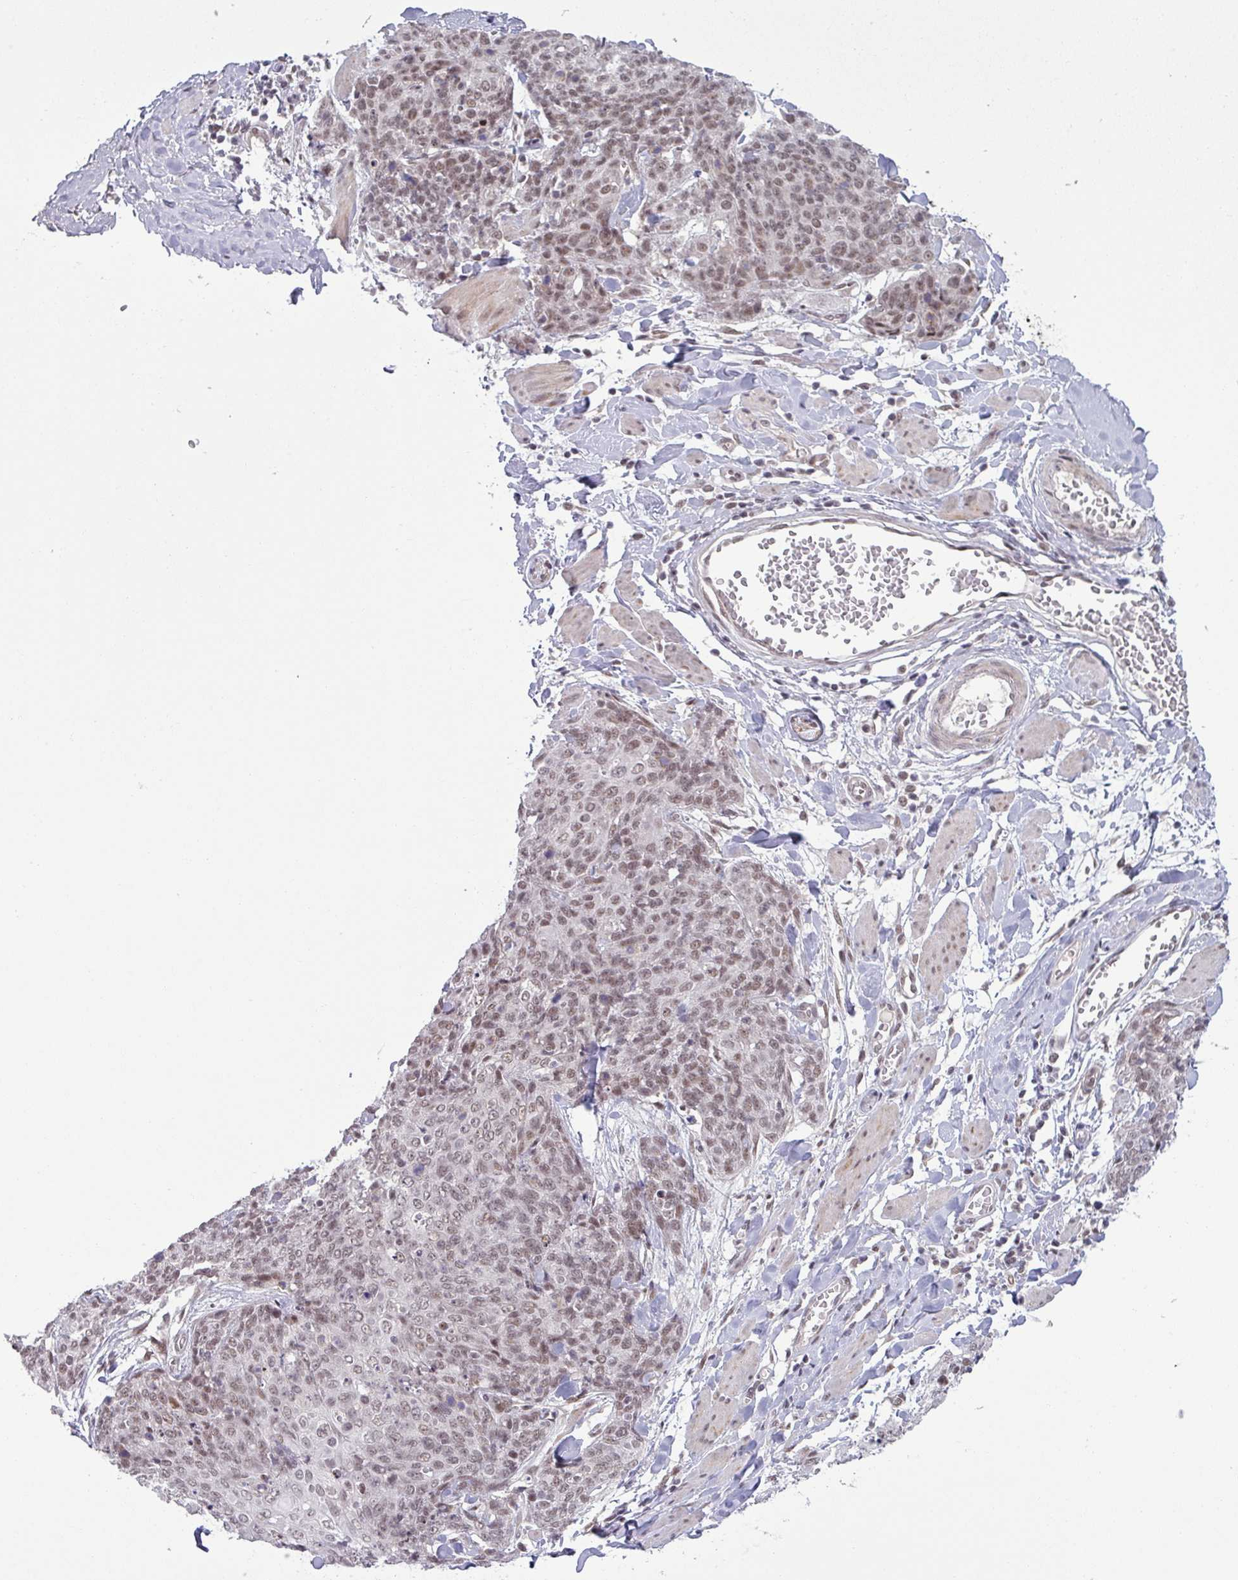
{"staining": {"intensity": "weak", "quantity": ">75%", "location": "nuclear"}, "tissue": "skin cancer", "cell_type": "Tumor cells", "image_type": "cancer", "snomed": [{"axis": "morphology", "description": "Squamous cell carcinoma, NOS"}, {"axis": "topography", "description": "Skin"}, {"axis": "topography", "description": "Vulva"}], "caption": "Weak nuclear staining for a protein is seen in approximately >75% of tumor cells of skin cancer (squamous cell carcinoma) using immunohistochemistry (IHC).", "gene": "PTPN20", "patient": {"sex": "female", "age": 85}}